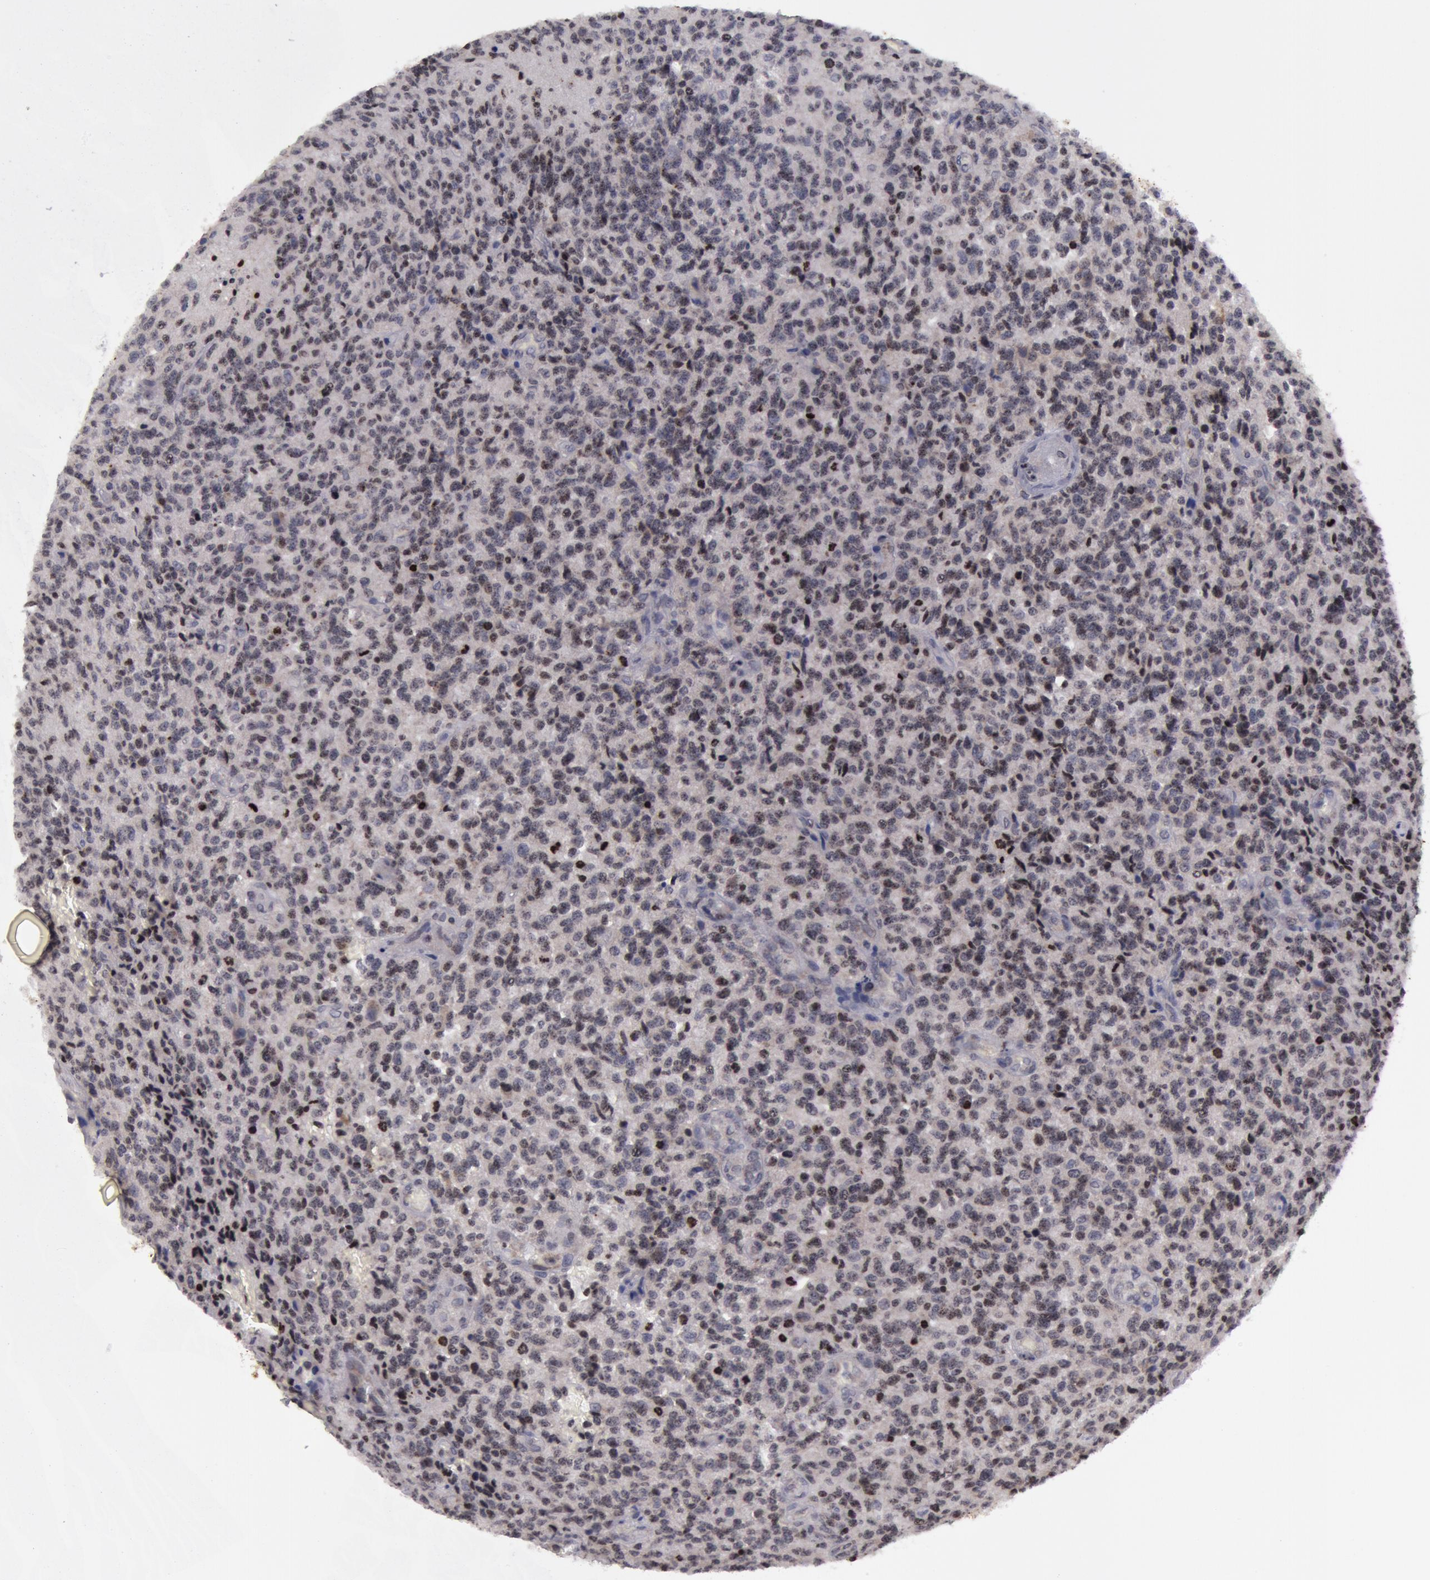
{"staining": {"intensity": "weak", "quantity": "<25%", "location": "nuclear"}, "tissue": "glioma", "cell_type": "Tumor cells", "image_type": "cancer", "snomed": [{"axis": "morphology", "description": "Glioma, malignant, High grade"}, {"axis": "topography", "description": "Brain"}], "caption": "There is no significant positivity in tumor cells of glioma. (Immunohistochemistry (ihc), brightfield microscopy, high magnification).", "gene": "ERBB2", "patient": {"sex": "male", "age": 36}}